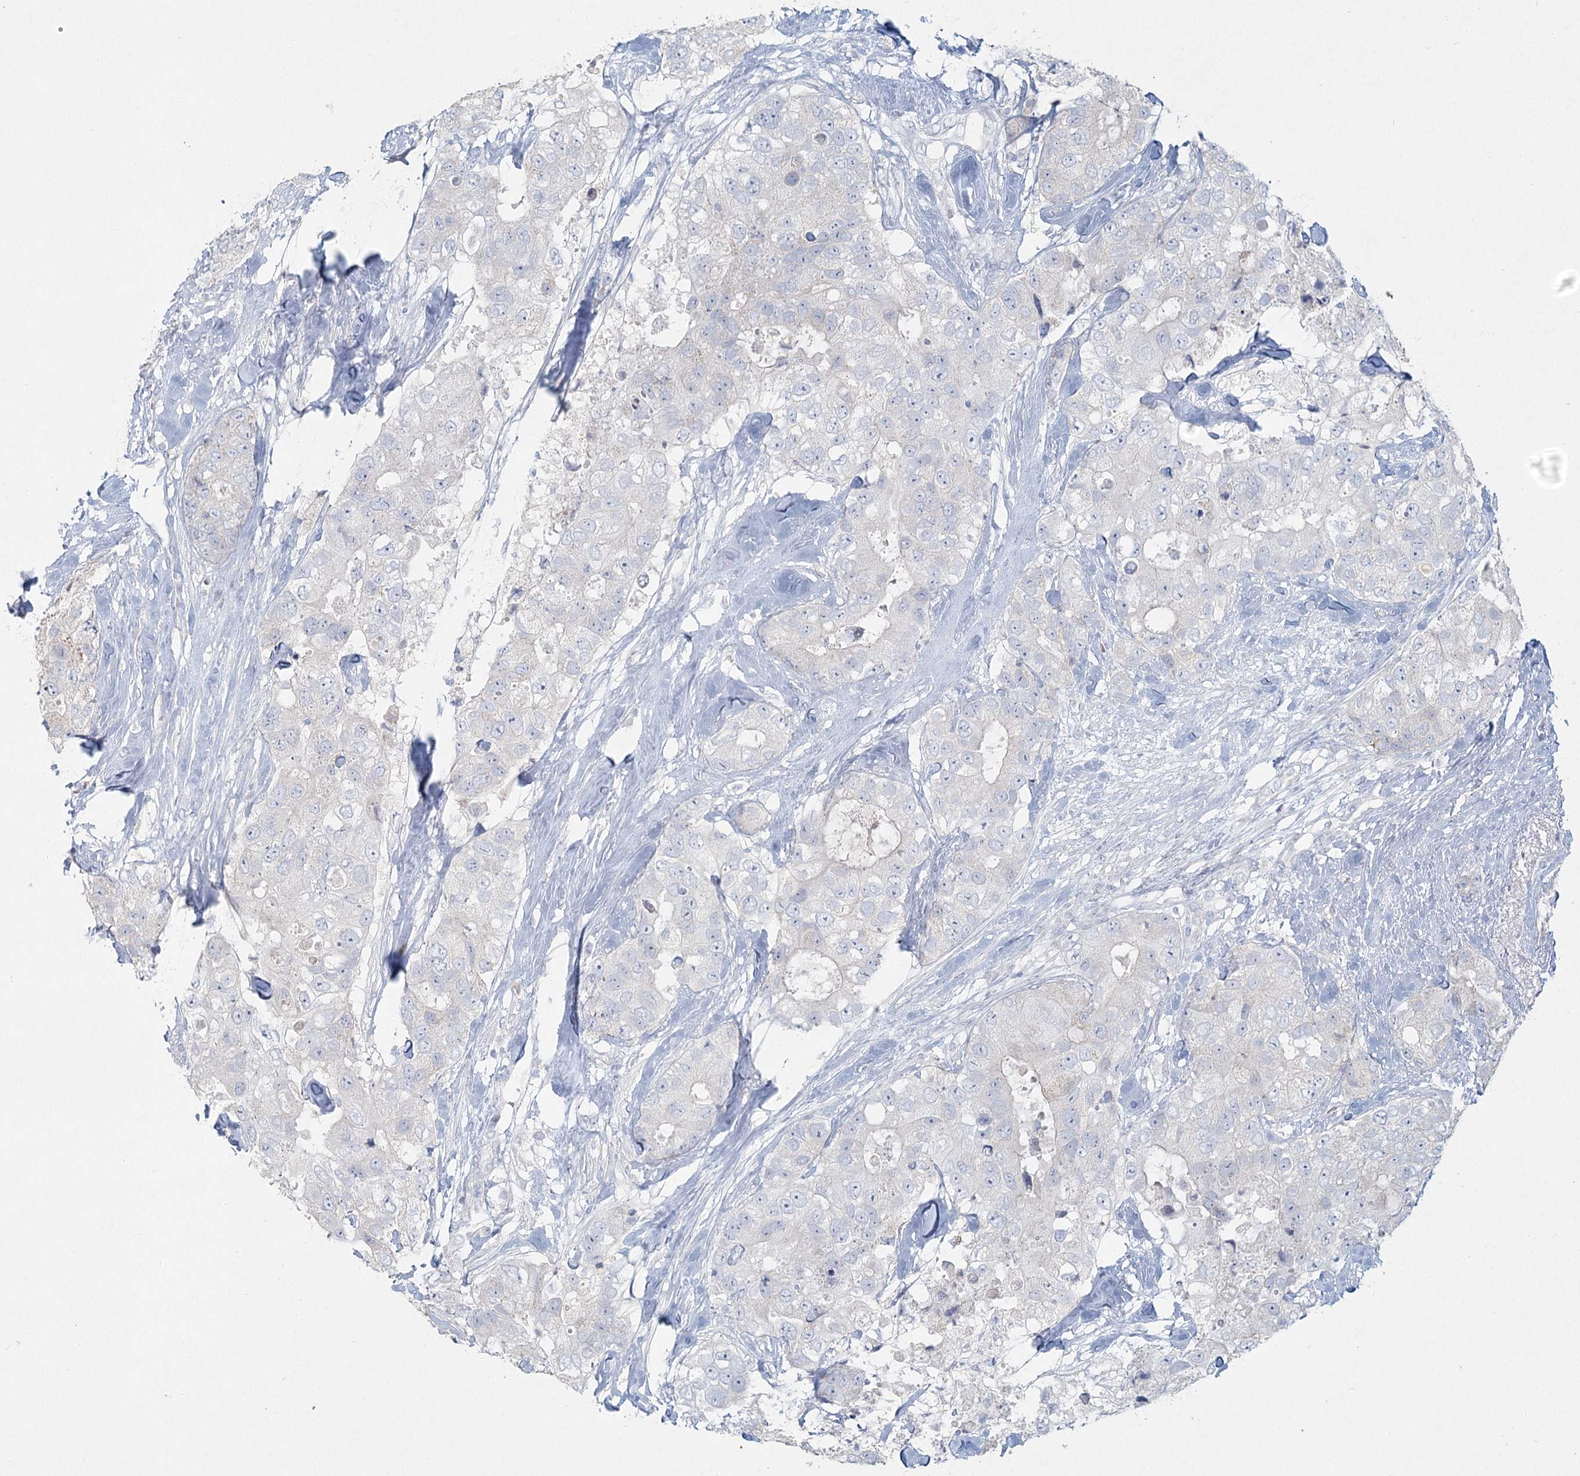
{"staining": {"intensity": "negative", "quantity": "none", "location": "none"}, "tissue": "breast cancer", "cell_type": "Tumor cells", "image_type": "cancer", "snomed": [{"axis": "morphology", "description": "Duct carcinoma"}, {"axis": "topography", "description": "Breast"}], "caption": "This is a photomicrograph of IHC staining of breast cancer, which shows no positivity in tumor cells. (DAB immunohistochemistry (IHC) with hematoxylin counter stain).", "gene": "LRP2BP", "patient": {"sex": "female", "age": 62}}